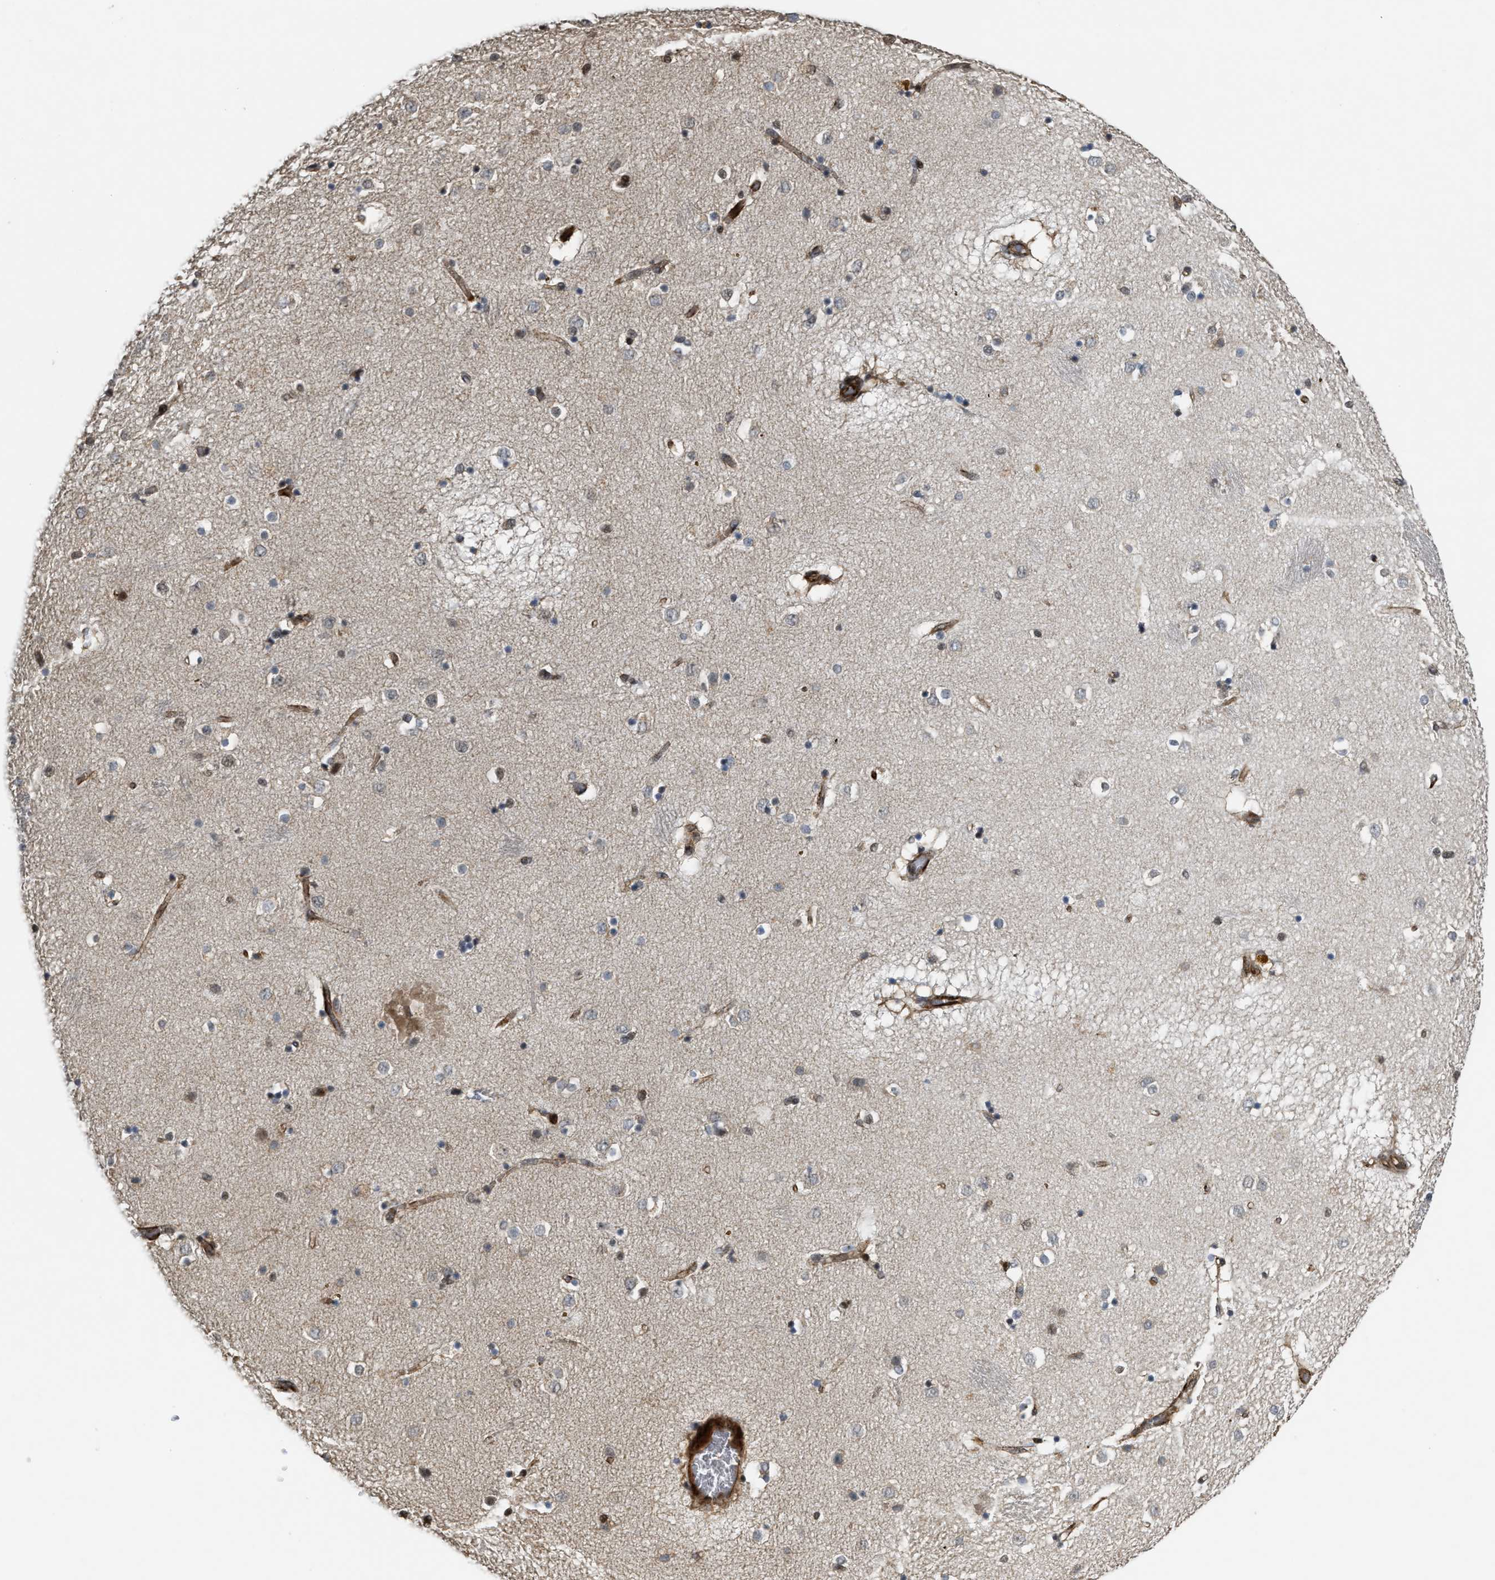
{"staining": {"intensity": "weak", "quantity": "<25%", "location": "nuclear"}, "tissue": "caudate", "cell_type": "Glial cells", "image_type": "normal", "snomed": [{"axis": "morphology", "description": "Normal tissue, NOS"}, {"axis": "topography", "description": "Lateral ventricle wall"}], "caption": "IHC image of normal human caudate stained for a protein (brown), which reveals no expression in glial cells. (Stains: DAB IHC with hematoxylin counter stain, Microscopy: brightfield microscopy at high magnification).", "gene": "DPF2", "patient": {"sex": "male", "age": 70}}